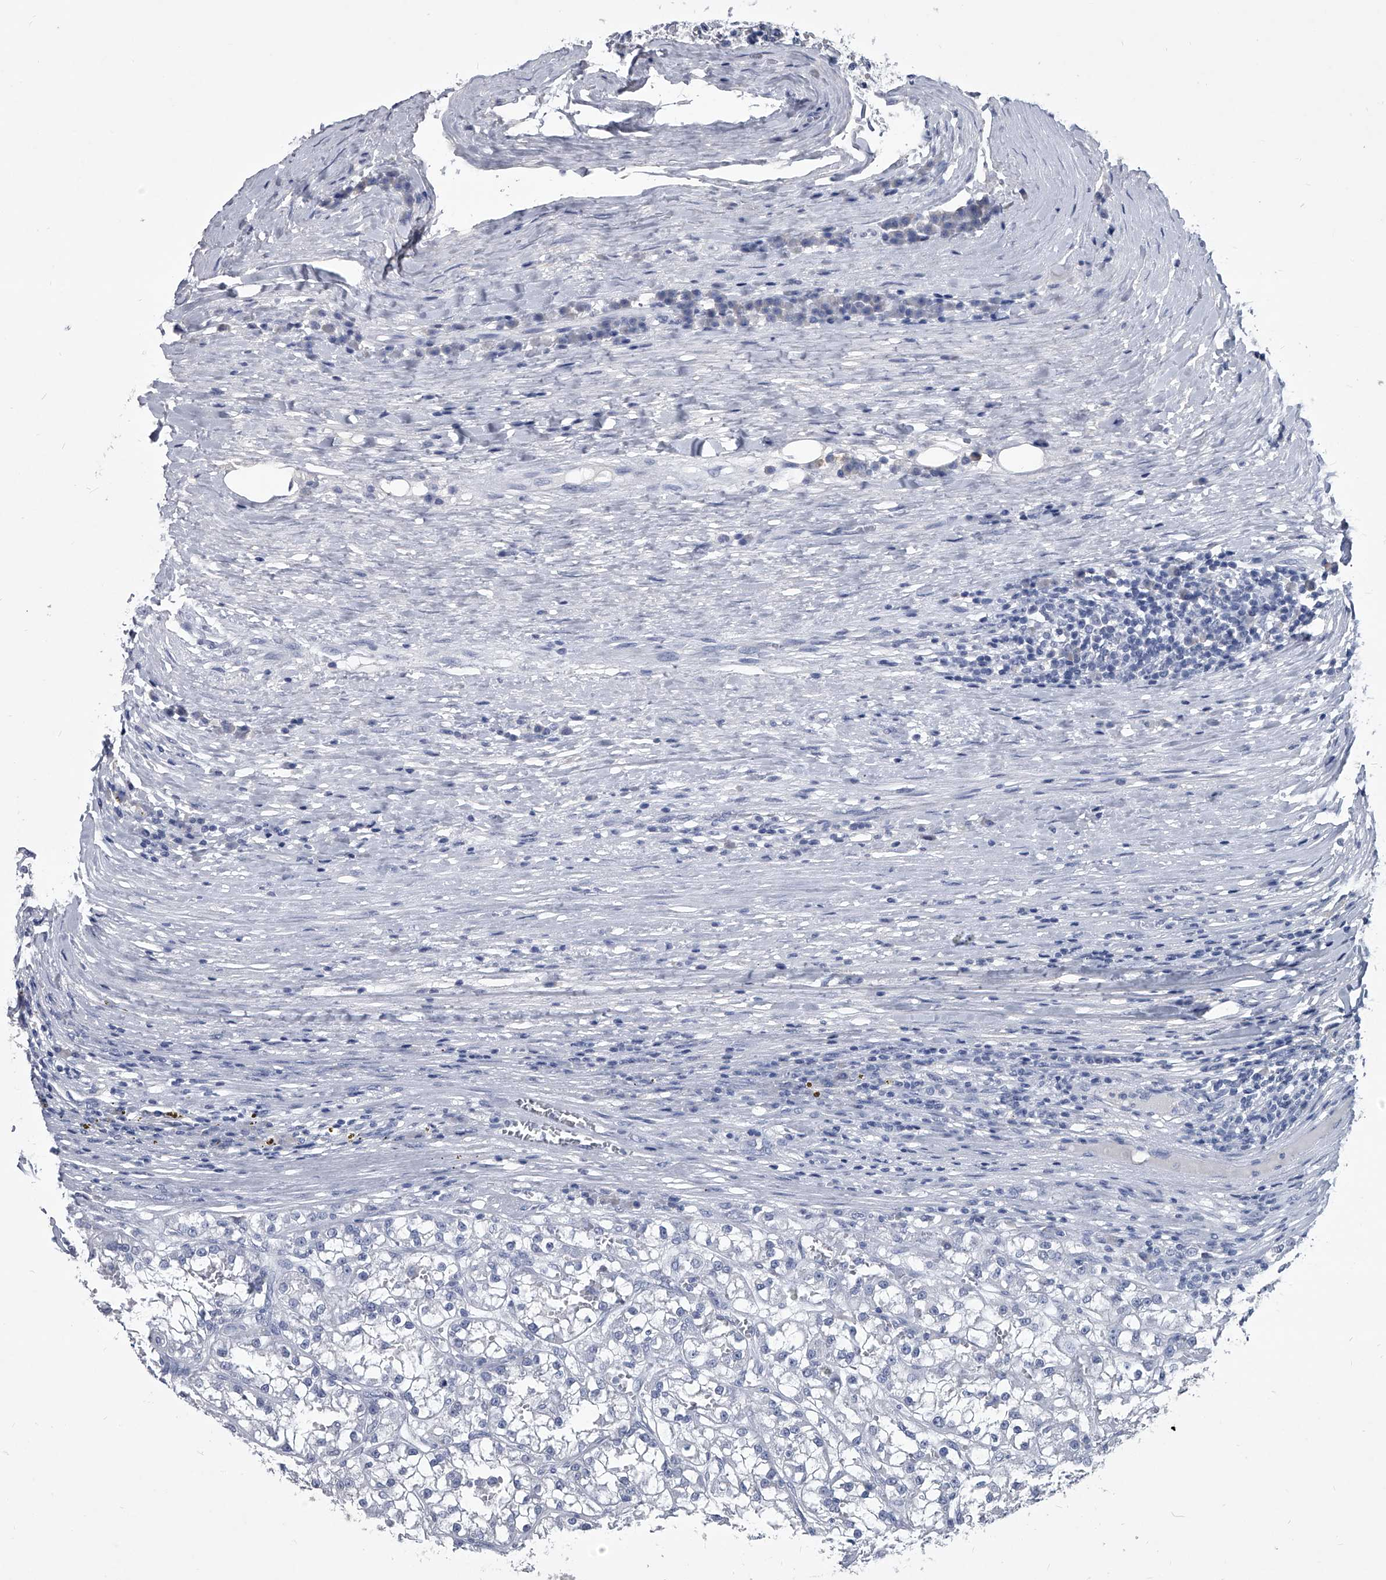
{"staining": {"intensity": "negative", "quantity": "none", "location": "none"}, "tissue": "renal cancer", "cell_type": "Tumor cells", "image_type": "cancer", "snomed": [{"axis": "morphology", "description": "Adenocarcinoma, NOS"}, {"axis": "topography", "description": "Kidney"}], "caption": "IHC micrograph of neoplastic tissue: renal cancer stained with DAB shows no significant protein staining in tumor cells.", "gene": "BCAS1", "patient": {"sex": "female", "age": 52}}